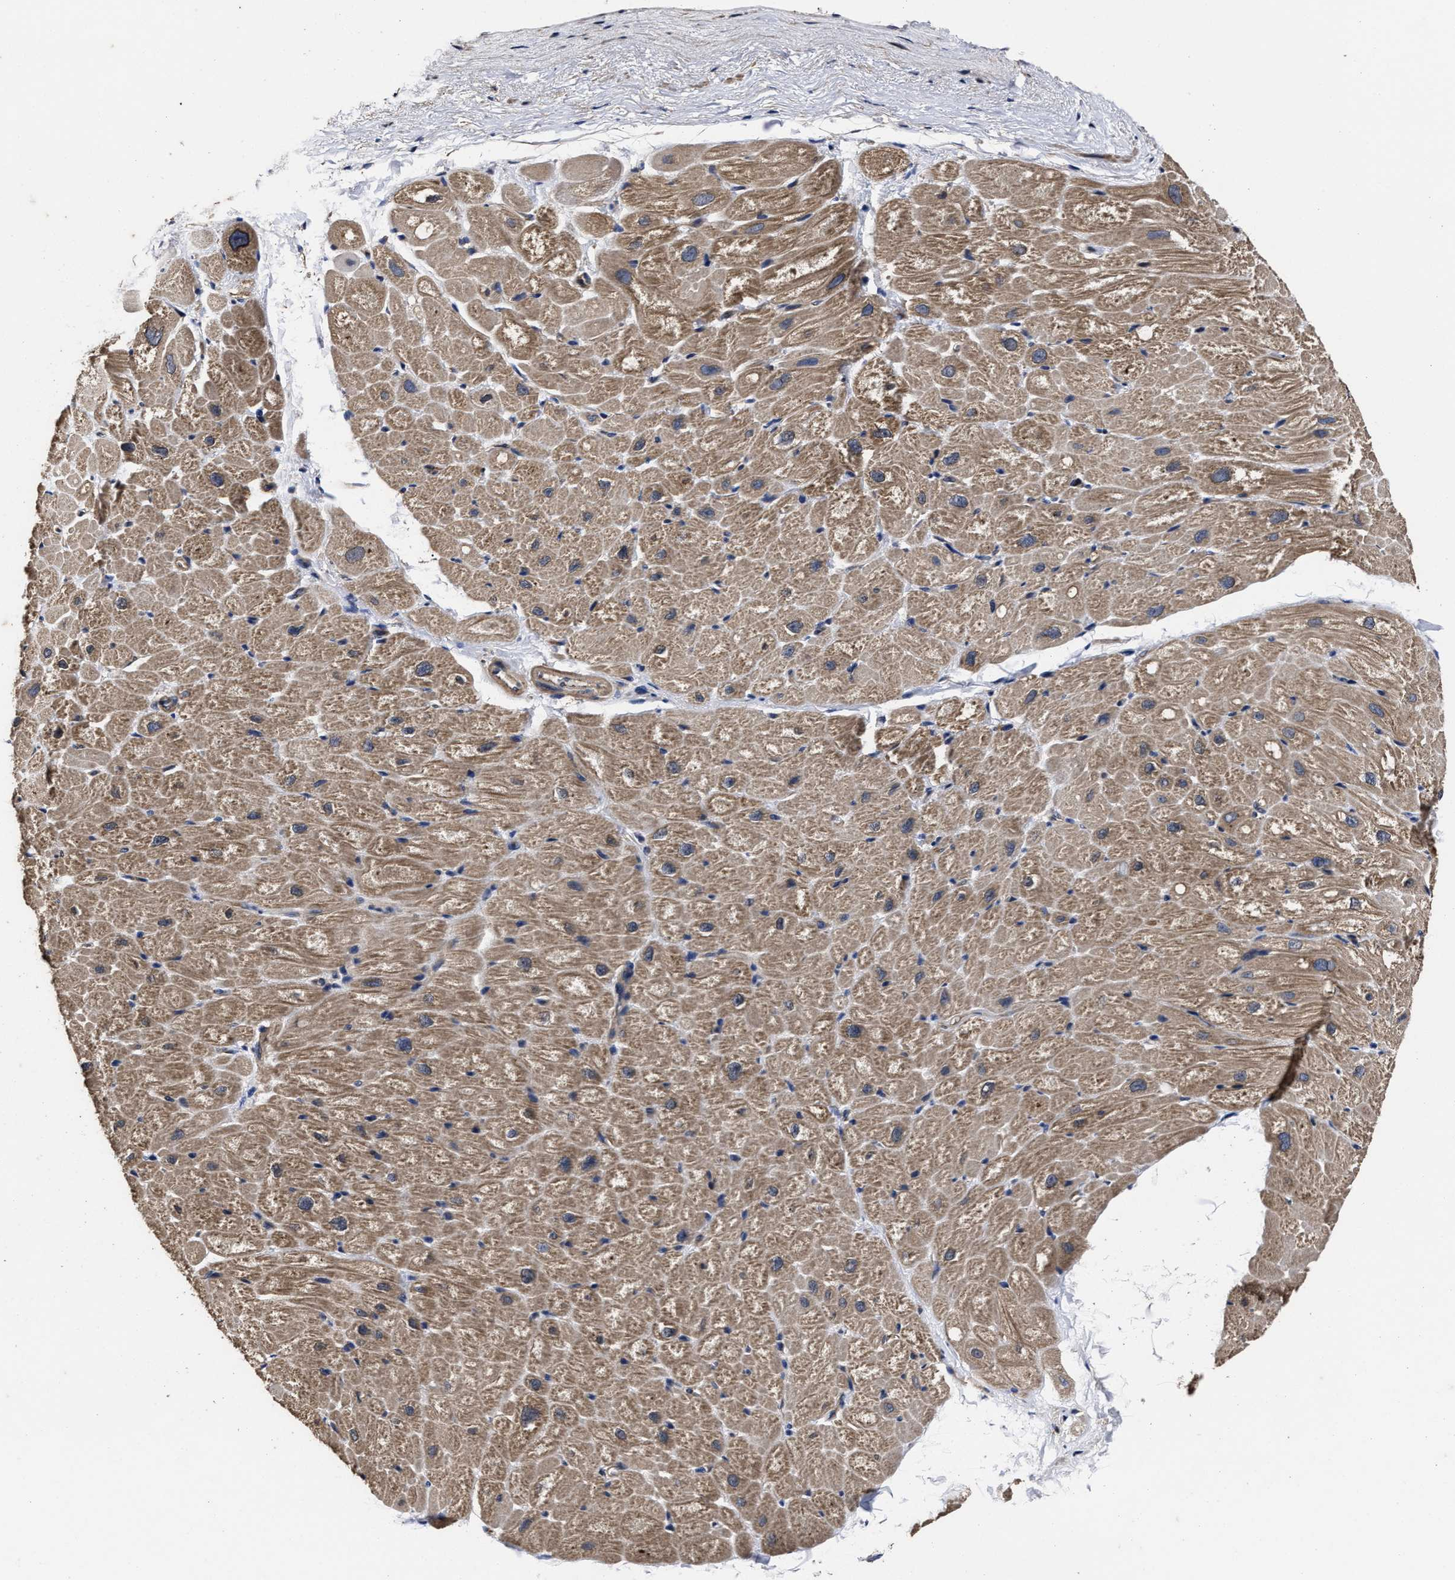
{"staining": {"intensity": "moderate", "quantity": "25%-75%", "location": "cytoplasmic/membranous"}, "tissue": "heart muscle", "cell_type": "Cardiomyocytes", "image_type": "normal", "snomed": [{"axis": "morphology", "description": "Normal tissue, NOS"}, {"axis": "topography", "description": "Heart"}], "caption": "DAB immunohistochemical staining of unremarkable heart muscle displays moderate cytoplasmic/membranous protein staining in approximately 25%-75% of cardiomyocytes.", "gene": "AVEN", "patient": {"sex": "male", "age": 49}}